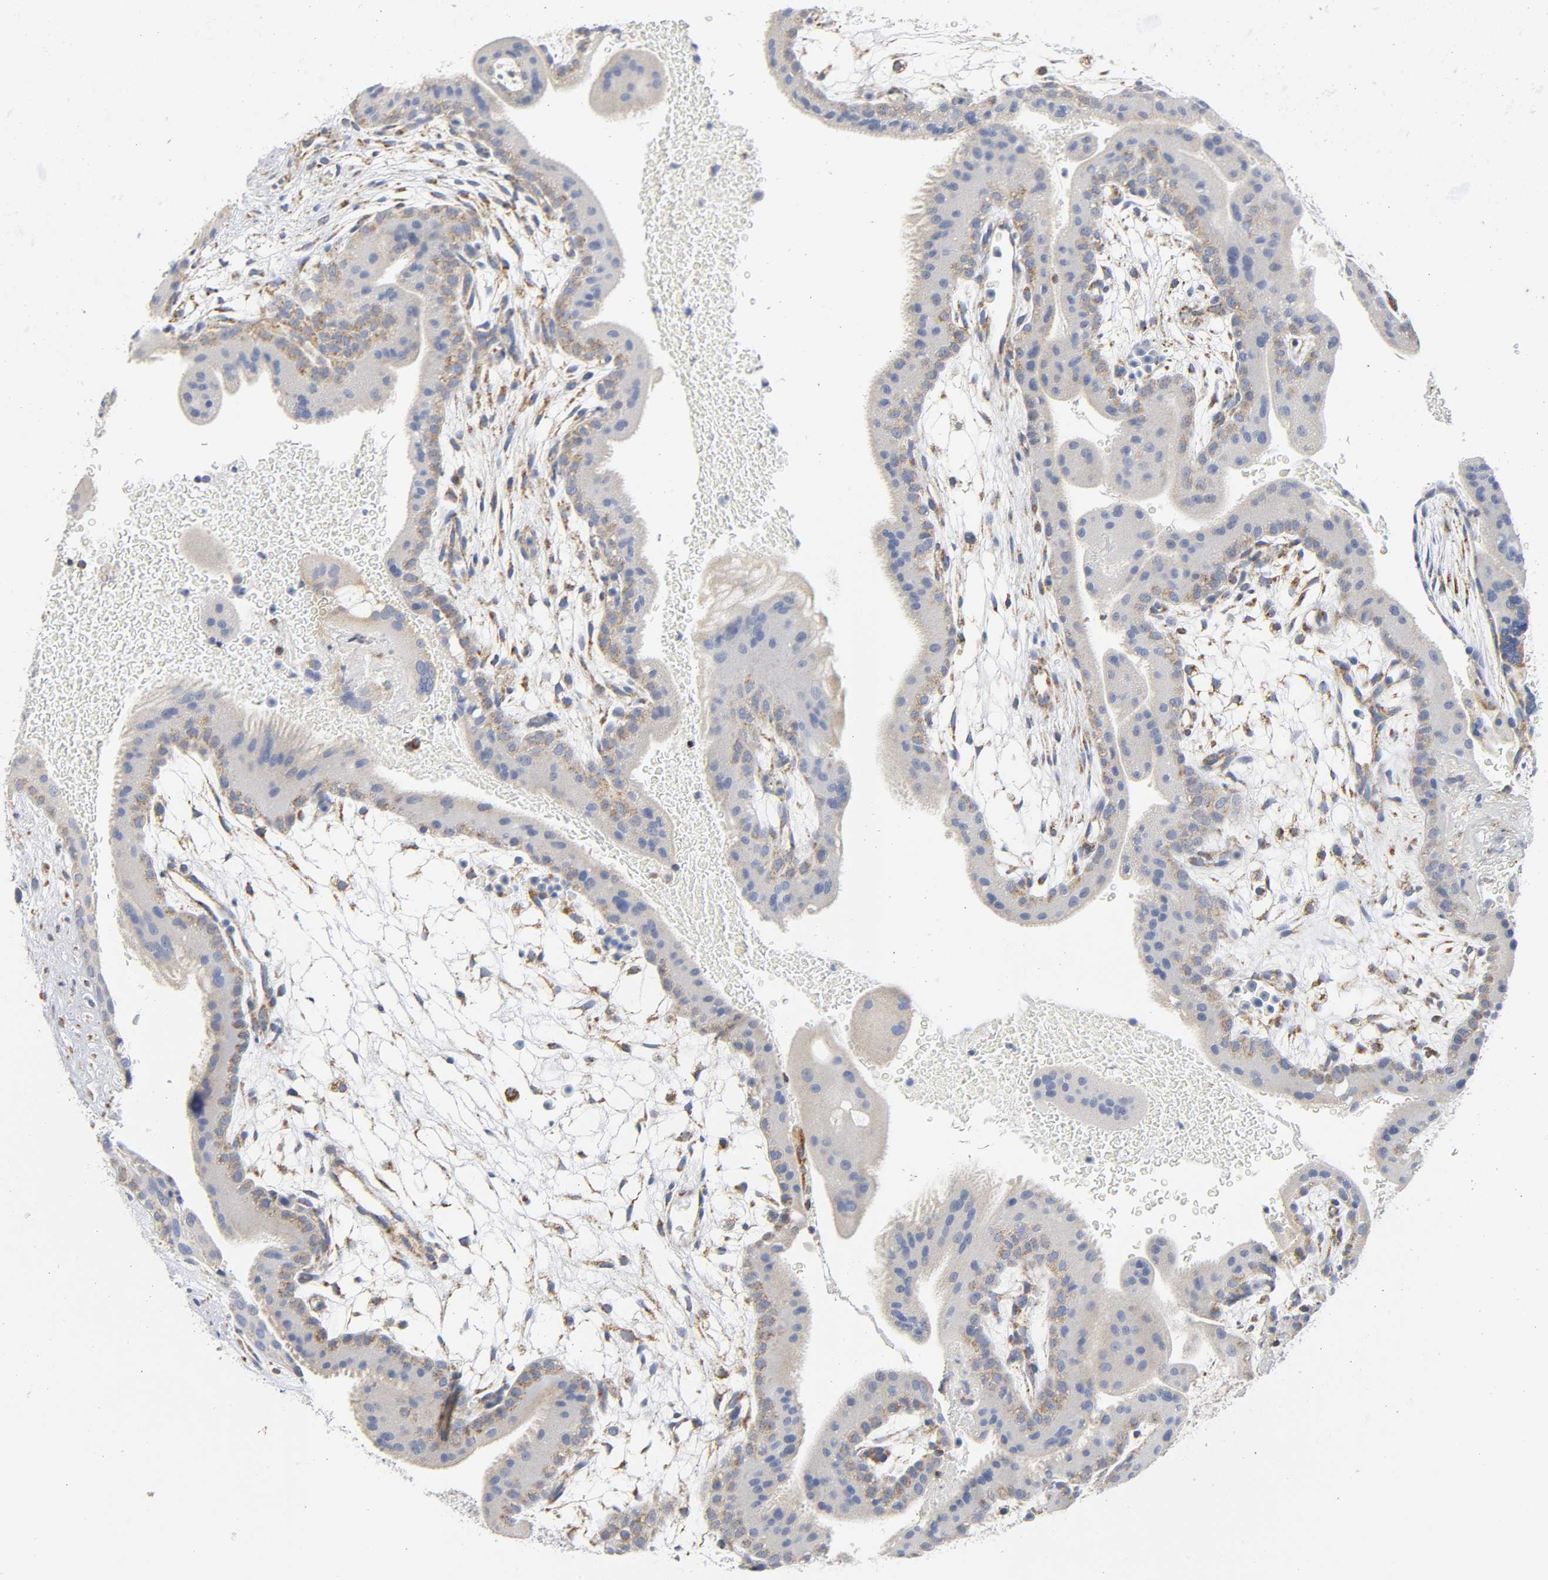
{"staining": {"intensity": "moderate", "quantity": ">75%", "location": "cytoplasmic/membranous"}, "tissue": "placenta", "cell_type": "Decidual cells", "image_type": "normal", "snomed": [{"axis": "morphology", "description": "Normal tissue, NOS"}, {"axis": "topography", "description": "Placenta"}], "caption": "Decidual cells show moderate cytoplasmic/membranous expression in about >75% of cells in normal placenta. Nuclei are stained in blue.", "gene": "BAK1", "patient": {"sex": "female", "age": 19}}